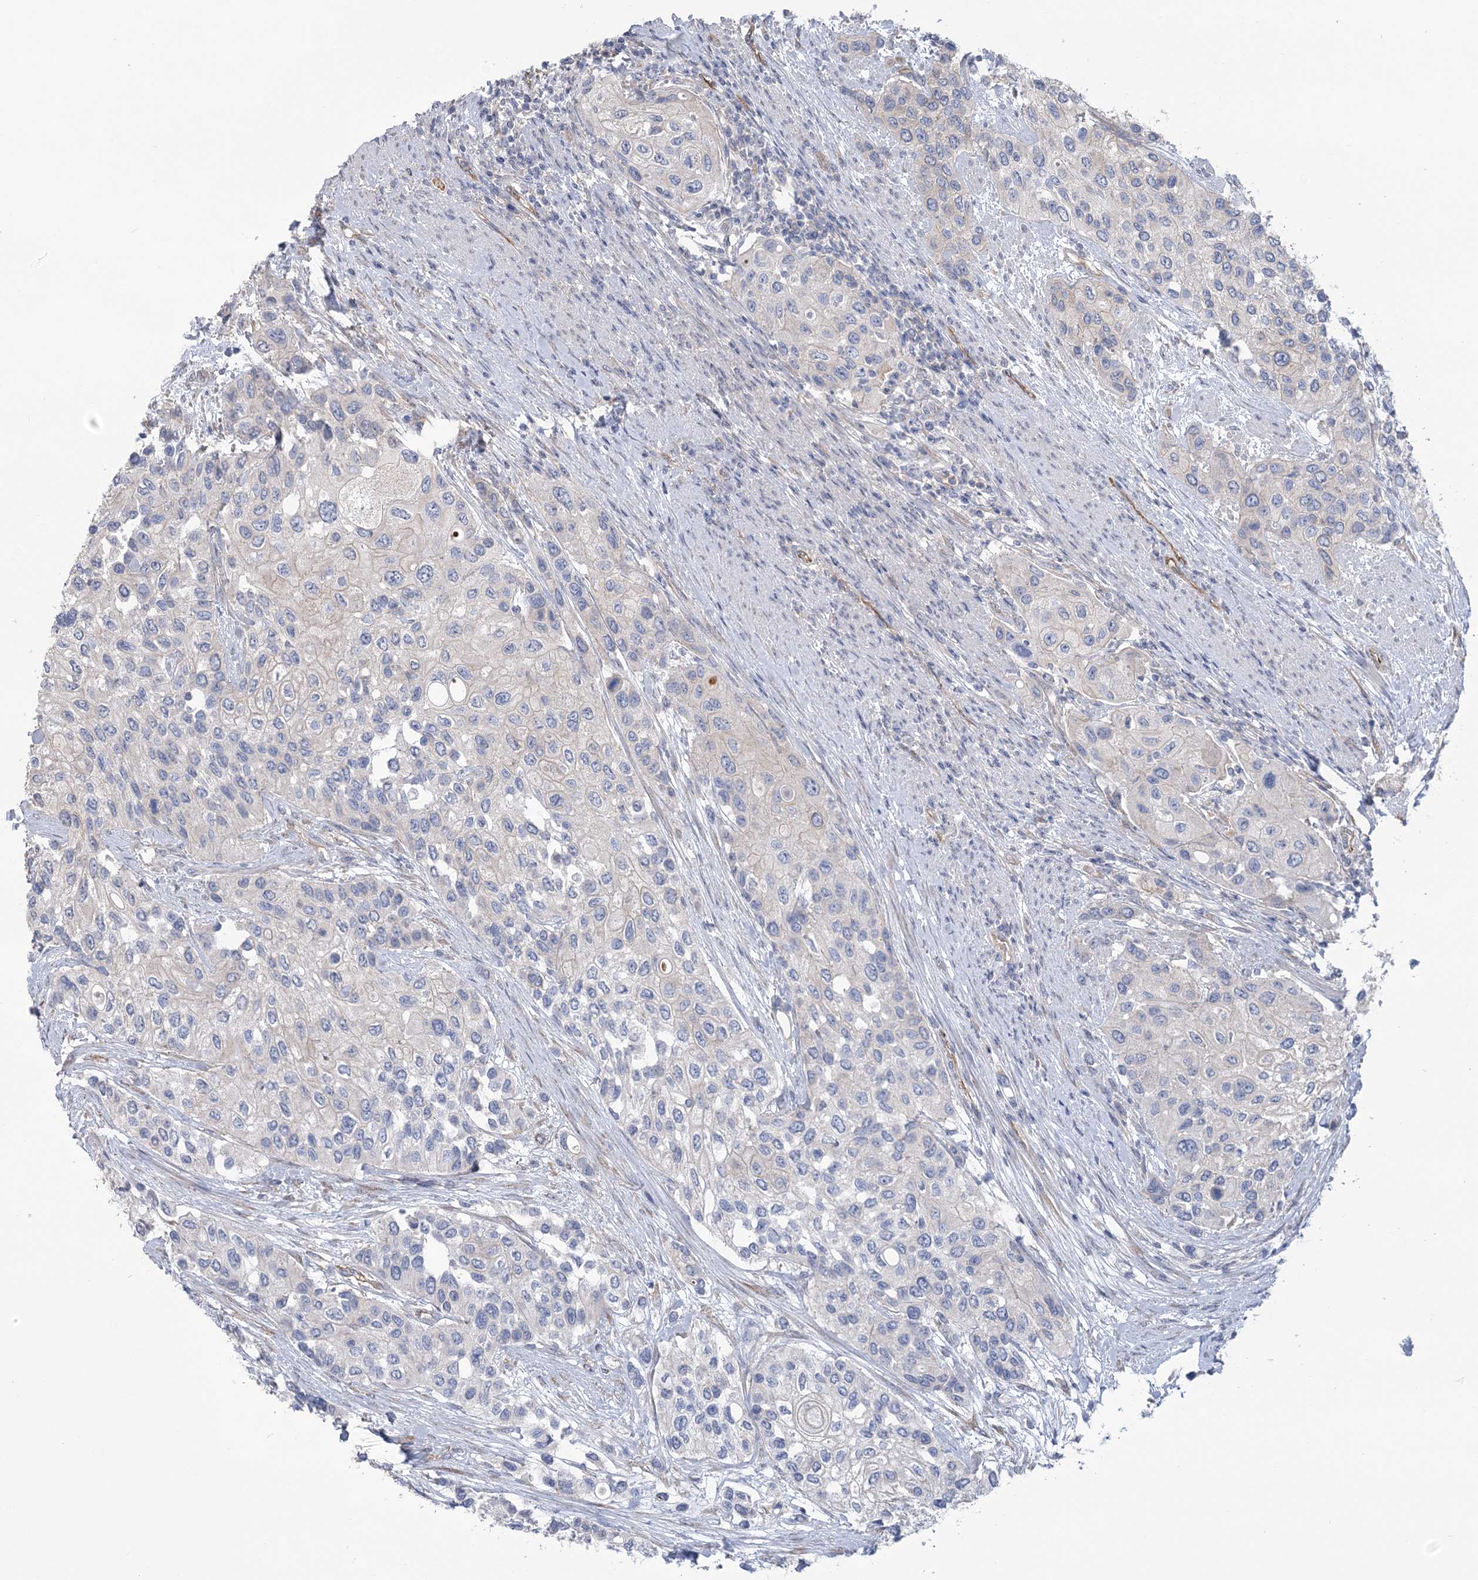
{"staining": {"intensity": "negative", "quantity": "none", "location": "none"}, "tissue": "urothelial cancer", "cell_type": "Tumor cells", "image_type": "cancer", "snomed": [{"axis": "morphology", "description": "Normal tissue, NOS"}, {"axis": "morphology", "description": "Urothelial carcinoma, High grade"}, {"axis": "topography", "description": "Vascular tissue"}, {"axis": "topography", "description": "Urinary bladder"}], "caption": "Immunohistochemistry (IHC) photomicrograph of neoplastic tissue: human high-grade urothelial carcinoma stained with DAB (3,3'-diaminobenzidine) shows no significant protein staining in tumor cells.", "gene": "RAB11FIP5", "patient": {"sex": "female", "age": 56}}